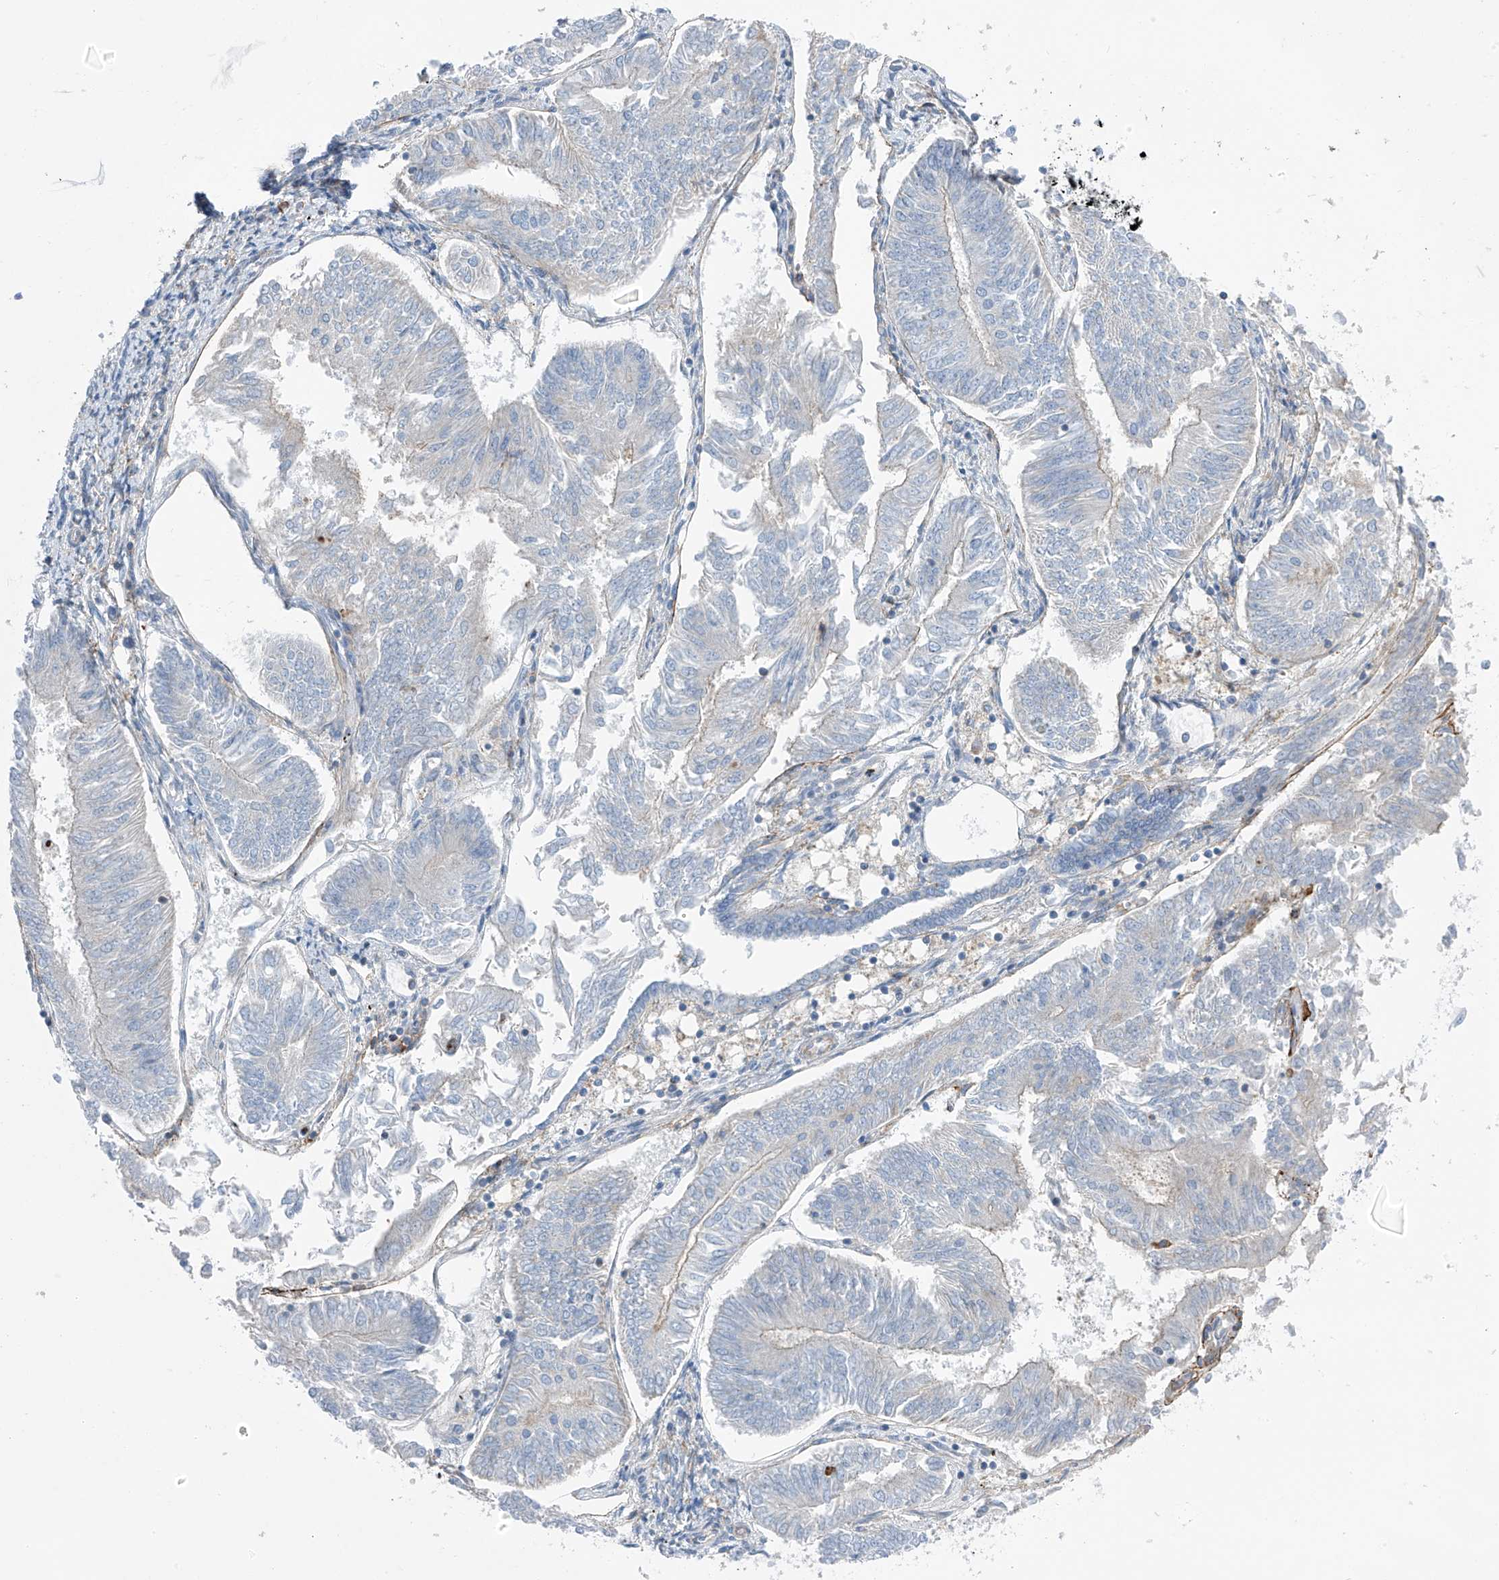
{"staining": {"intensity": "negative", "quantity": "none", "location": "none"}, "tissue": "endometrial cancer", "cell_type": "Tumor cells", "image_type": "cancer", "snomed": [{"axis": "morphology", "description": "Adenocarcinoma, NOS"}, {"axis": "topography", "description": "Endometrium"}], "caption": "Immunohistochemistry of endometrial adenocarcinoma shows no positivity in tumor cells. (DAB (3,3'-diaminobenzidine) immunohistochemistry with hematoxylin counter stain).", "gene": "NALCN", "patient": {"sex": "female", "age": 58}}